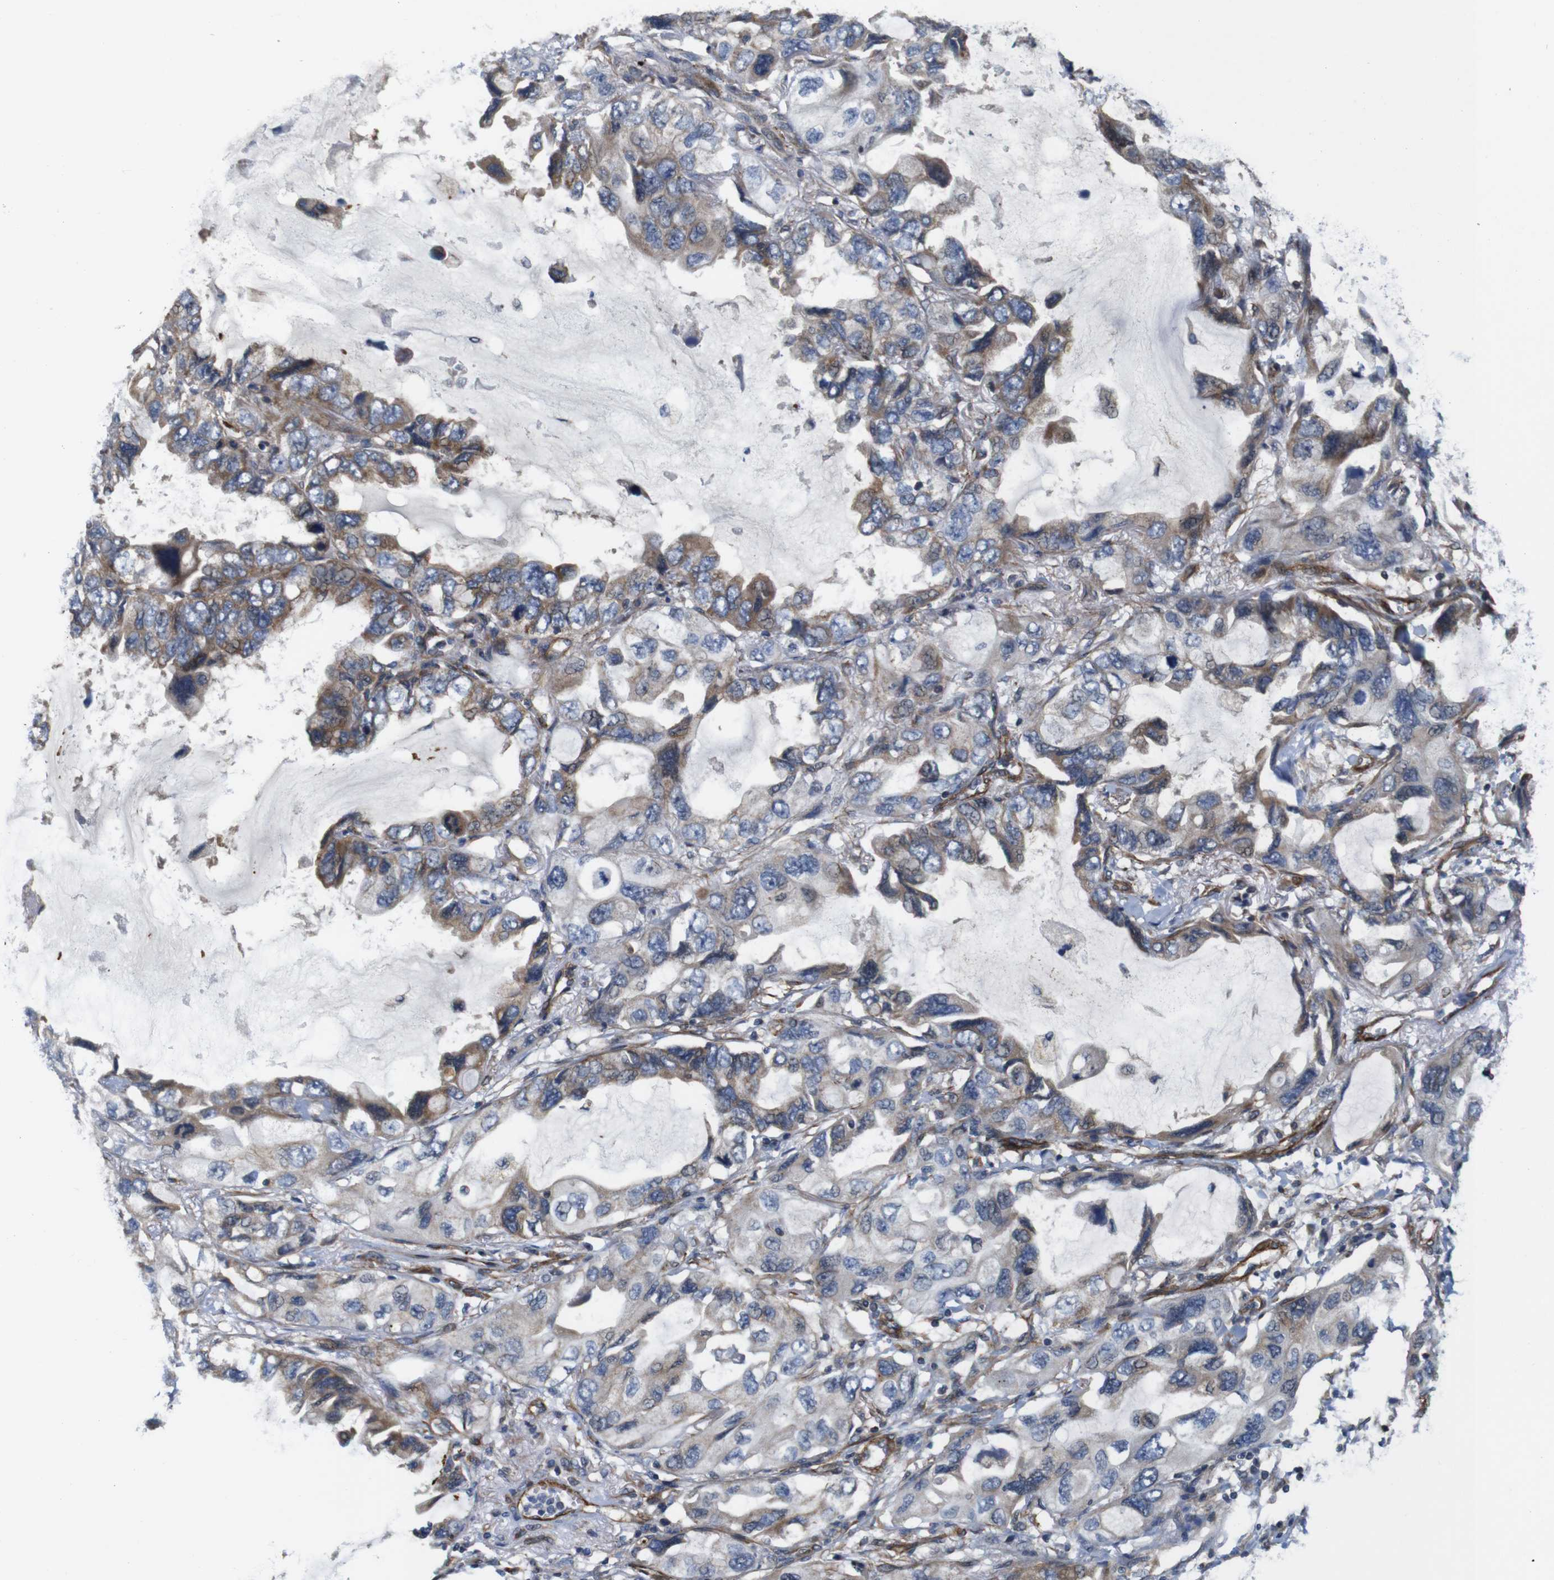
{"staining": {"intensity": "weak", "quantity": "<25%", "location": "cytoplasmic/membranous"}, "tissue": "lung cancer", "cell_type": "Tumor cells", "image_type": "cancer", "snomed": [{"axis": "morphology", "description": "Squamous cell carcinoma, NOS"}, {"axis": "topography", "description": "Lung"}], "caption": "A micrograph of human squamous cell carcinoma (lung) is negative for staining in tumor cells.", "gene": "GGT7", "patient": {"sex": "female", "age": 73}}